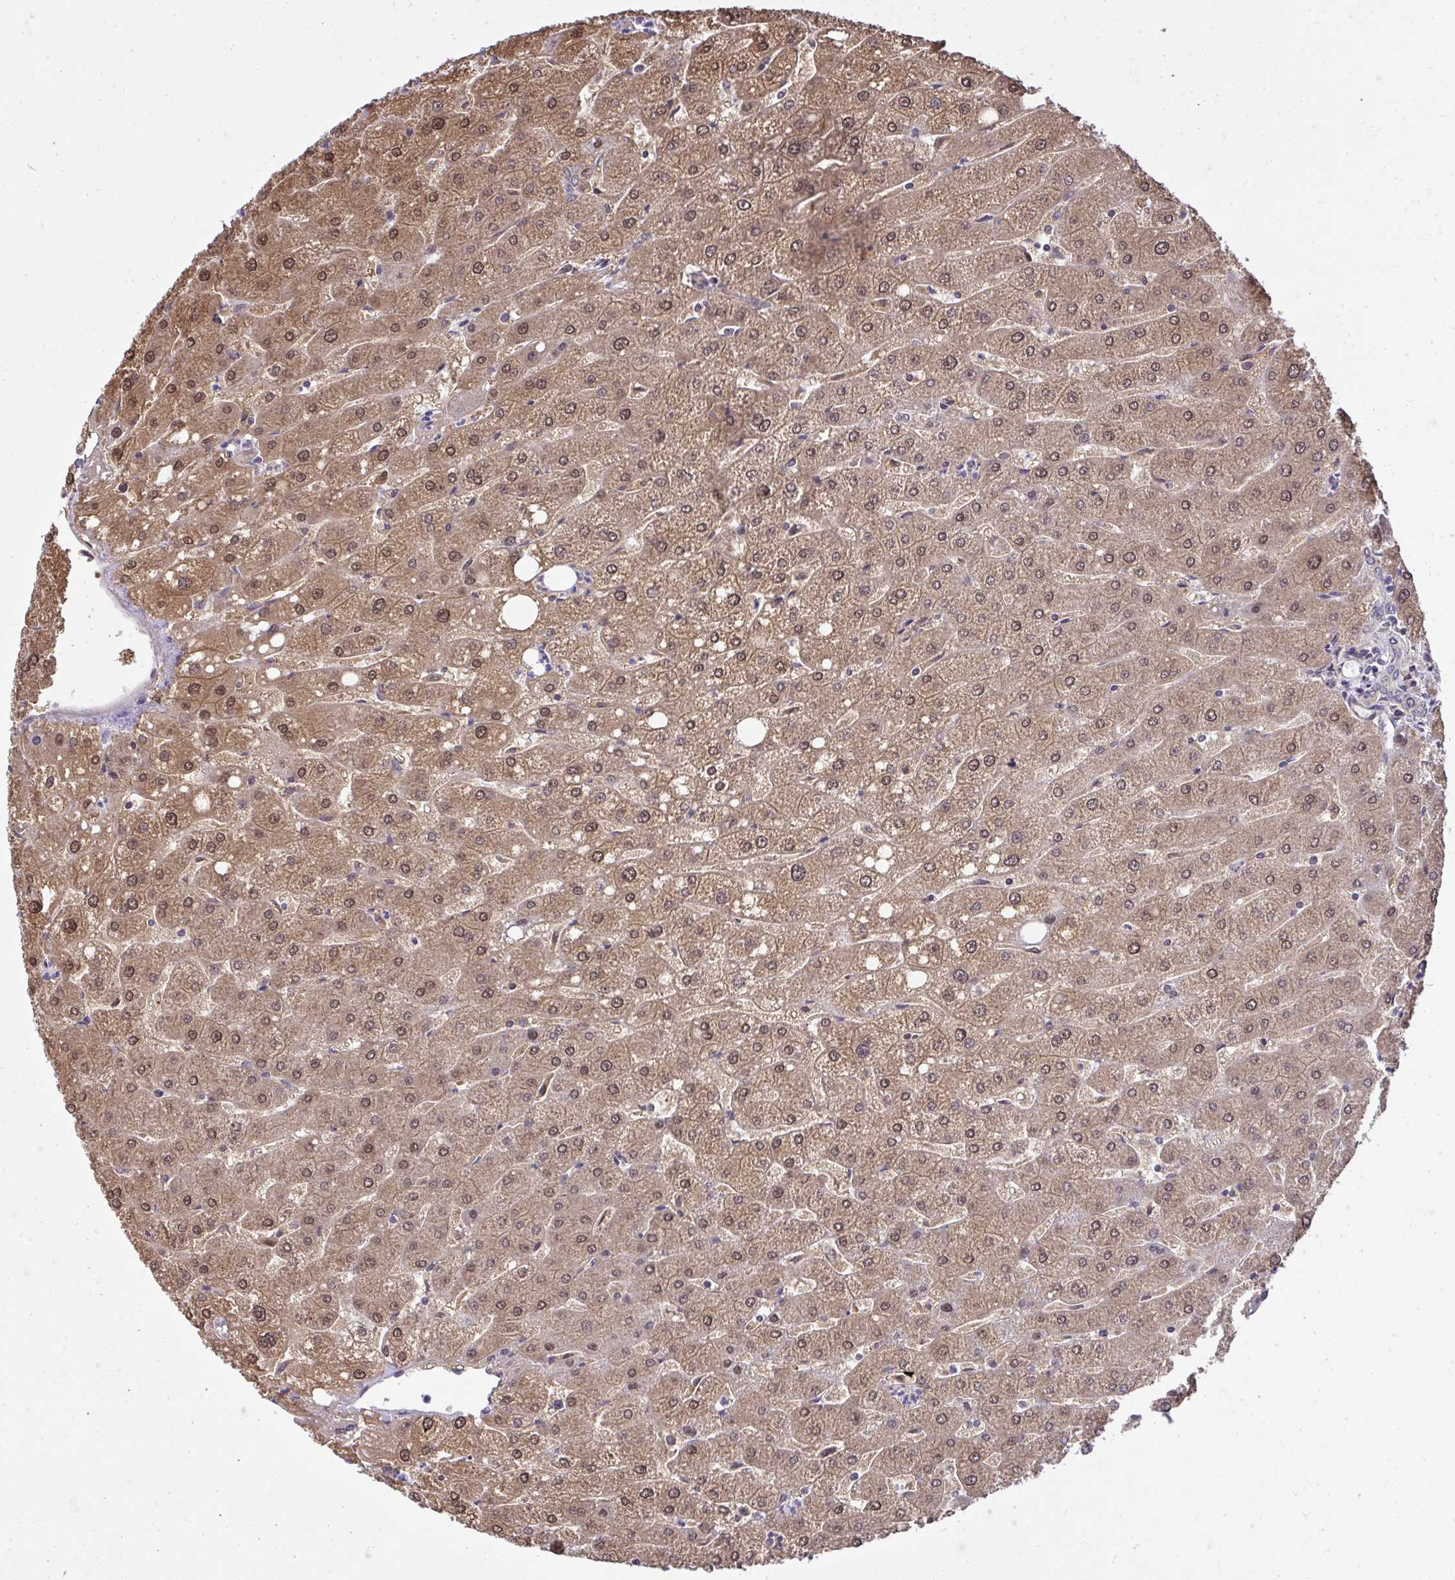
{"staining": {"intensity": "moderate", "quantity": ">75%", "location": "cytoplasmic/membranous"}, "tissue": "liver", "cell_type": "Cholangiocytes", "image_type": "normal", "snomed": [{"axis": "morphology", "description": "Normal tissue, NOS"}, {"axis": "topography", "description": "Liver"}], "caption": "DAB immunohistochemical staining of normal liver demonstrates moderate cytoplasmic/membranous protein staining in approximately >75% of cholangiocytes.", "gene": "RDH14", "patient": {"sex": "male", "age": 67}}